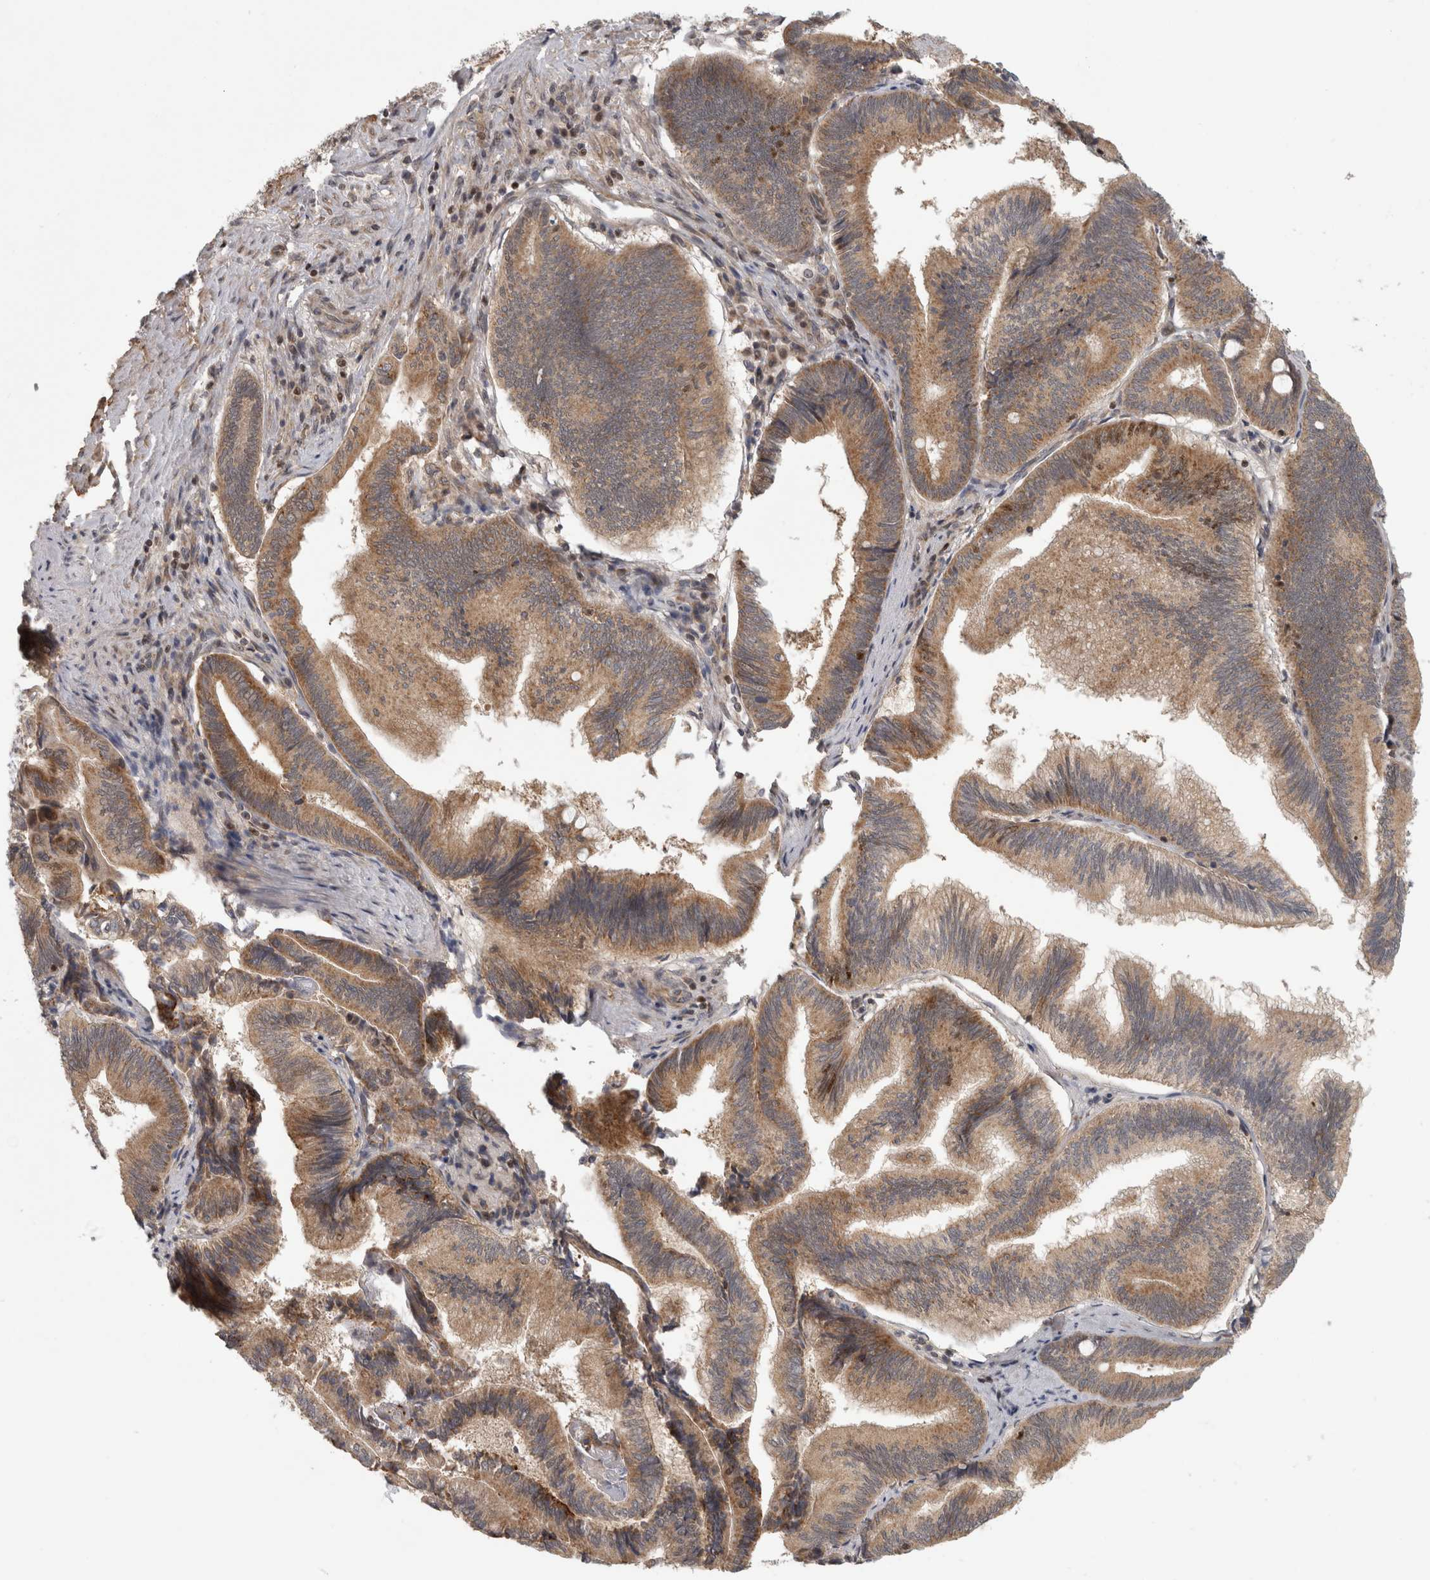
{"staining": {"intensity": "moderate", "quantity": ">75%", "location": "cytoplasmic/membranous"}, "tissue": "pancreatic cancer", "cell_type": "Tumor cells", "image_type": "cancer", "snomed": [{"axis": "morphology", "description": "Adenocarcinoma, NOS"}, {"axis": "topography", "description": "Pancreas"}], "caption": "Moderate cytoplasmic/membranous positivity for a protein is identified in about >75% of tumor cells of pancreatic cancer using immunohistochemistry (IHC).", "gene": "KDM8", "patient": {"sex": "male", "age": 82}}